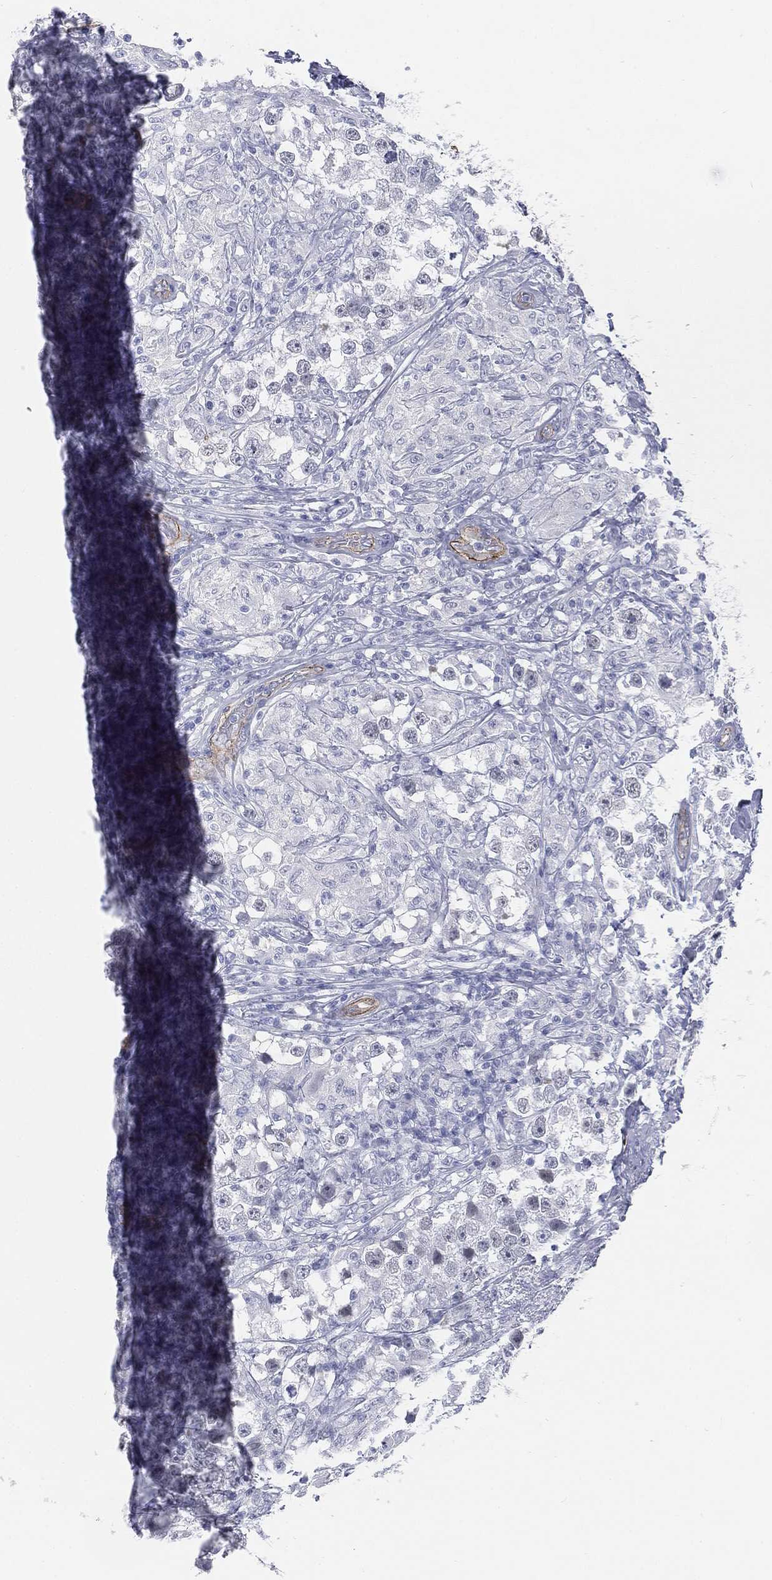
{"staining": {"intensity": "negative", "quantity": "none", "location": "none"}, "tissue": "testis cancer", "cell_type": "Tumor cells", "image_type": "cancer", "snomed": [{"axis": "morphology", "description": "Seminoma, NOS"}, {"axis": "topography", "description": "Testis"}], "caption": "Immunohistochemistry (IHC) image of testis cancer (seminoma) stained for a protein (brown), which reveals no staining in tumor cells. (DAB immunohistochemistry (IHC) visualized using brightfield microscopy, high magnification).", "gene": "MUC5AC", "patient": {"sex": "male", "age": 46}}